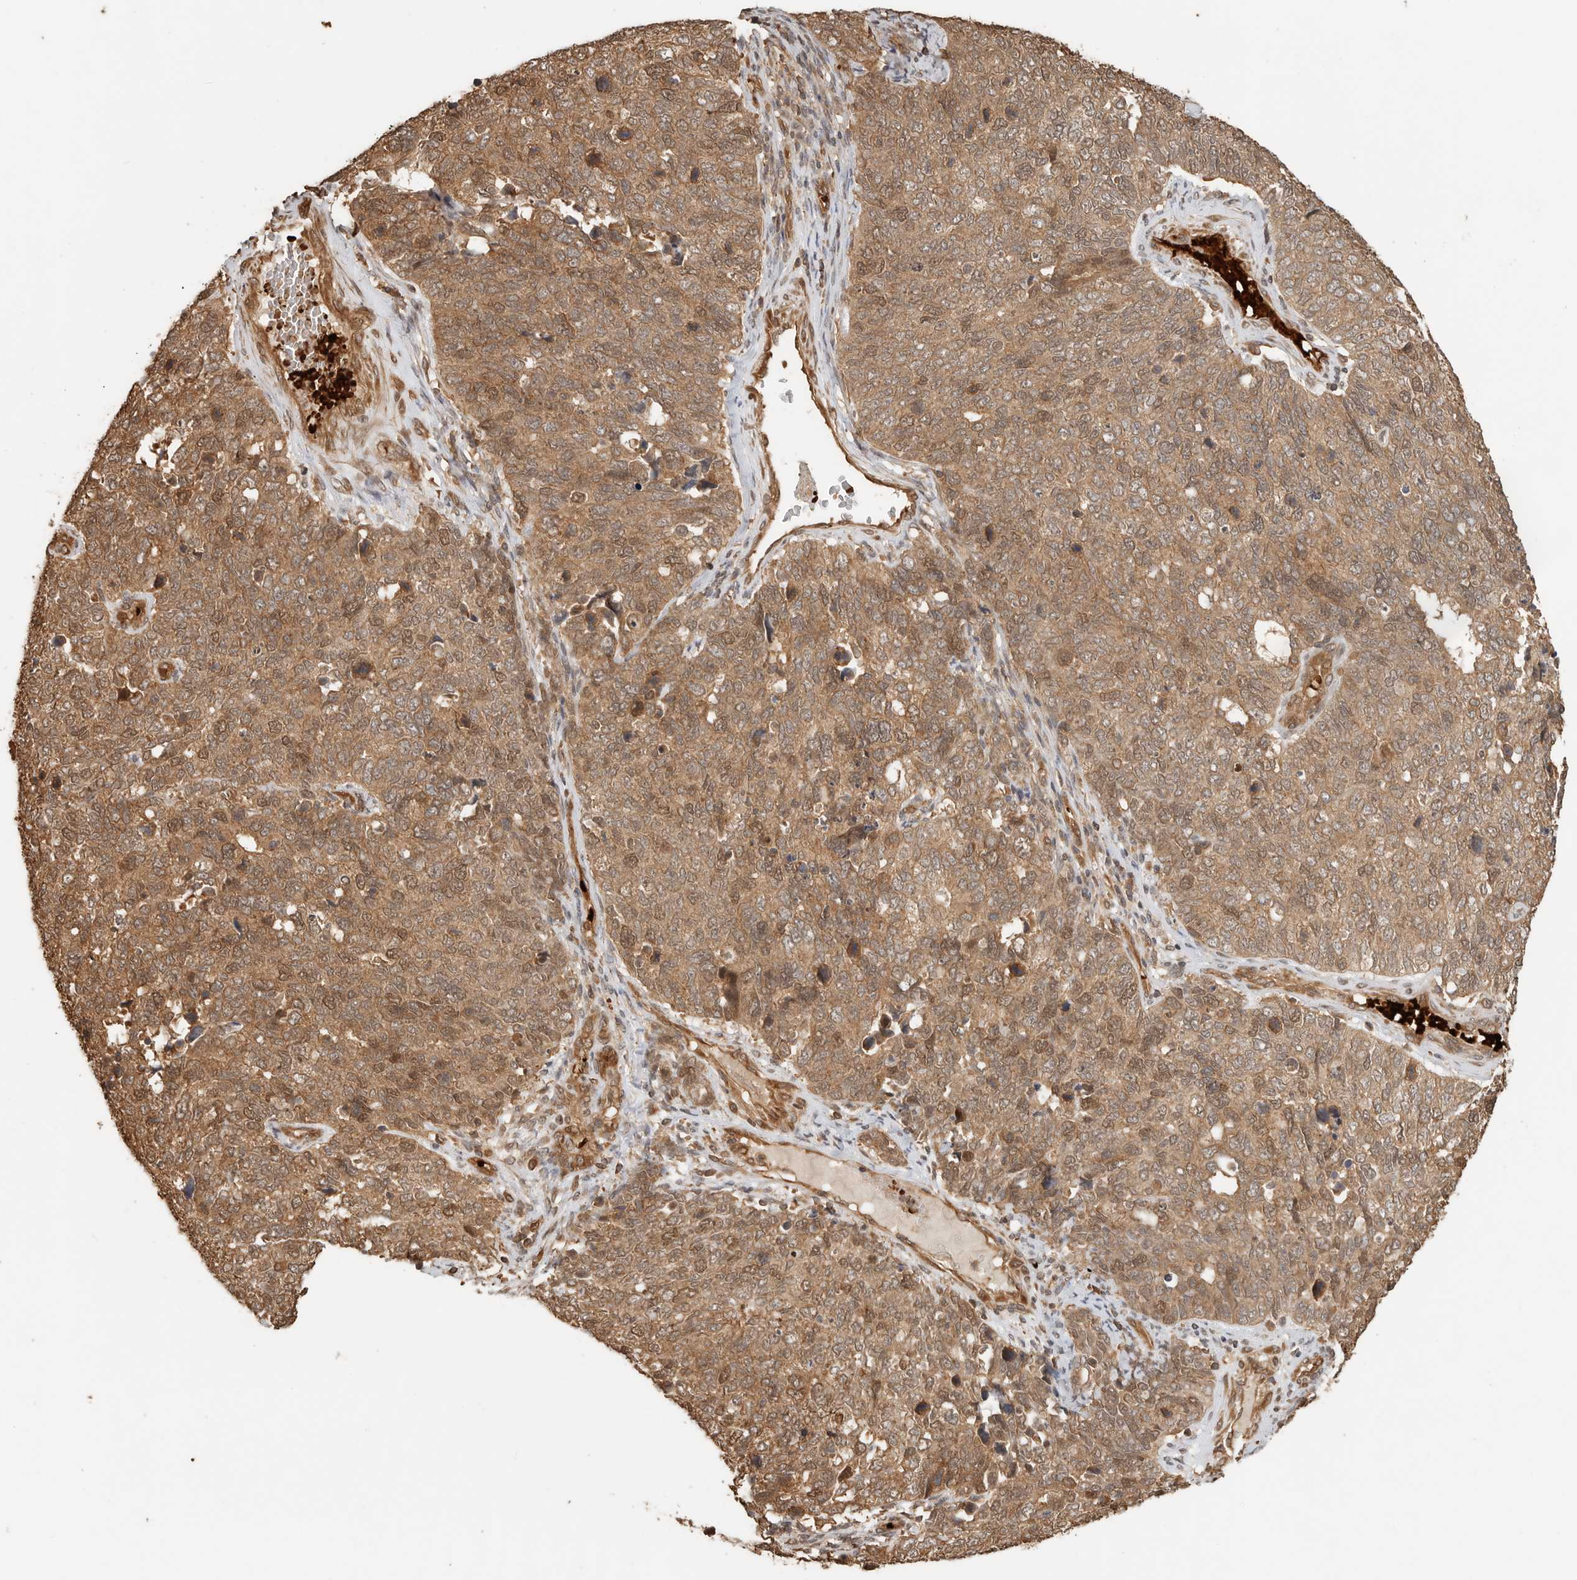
{"staining": {"intensity": "moderate", "quantity": ">75%", "location": "cytoplasmic/membranous"}, "tissue": "cervical cancer", "cell_type": "Tumor cells", "image_type": "cancer", "snomed": [{"axis": "morphology", "description": "Squamous cell carcinoma, NOS"}, {"axis": "topography", "description": "Cervix"}], "caption": "Protein staining demonstrates moderate cytoplasmic/membranous positivity in approximately >75% of tumor cells in cervical cancer. The staining was performed using DAB (3,3'-diaminobenzidine) to visualize the protein expression in brown, while the nuclei were stained in blue with hematoxylin (Magnification: 20x).", "gene": "OTUD6B", "patient": {"sex": "female", "age": 63}}